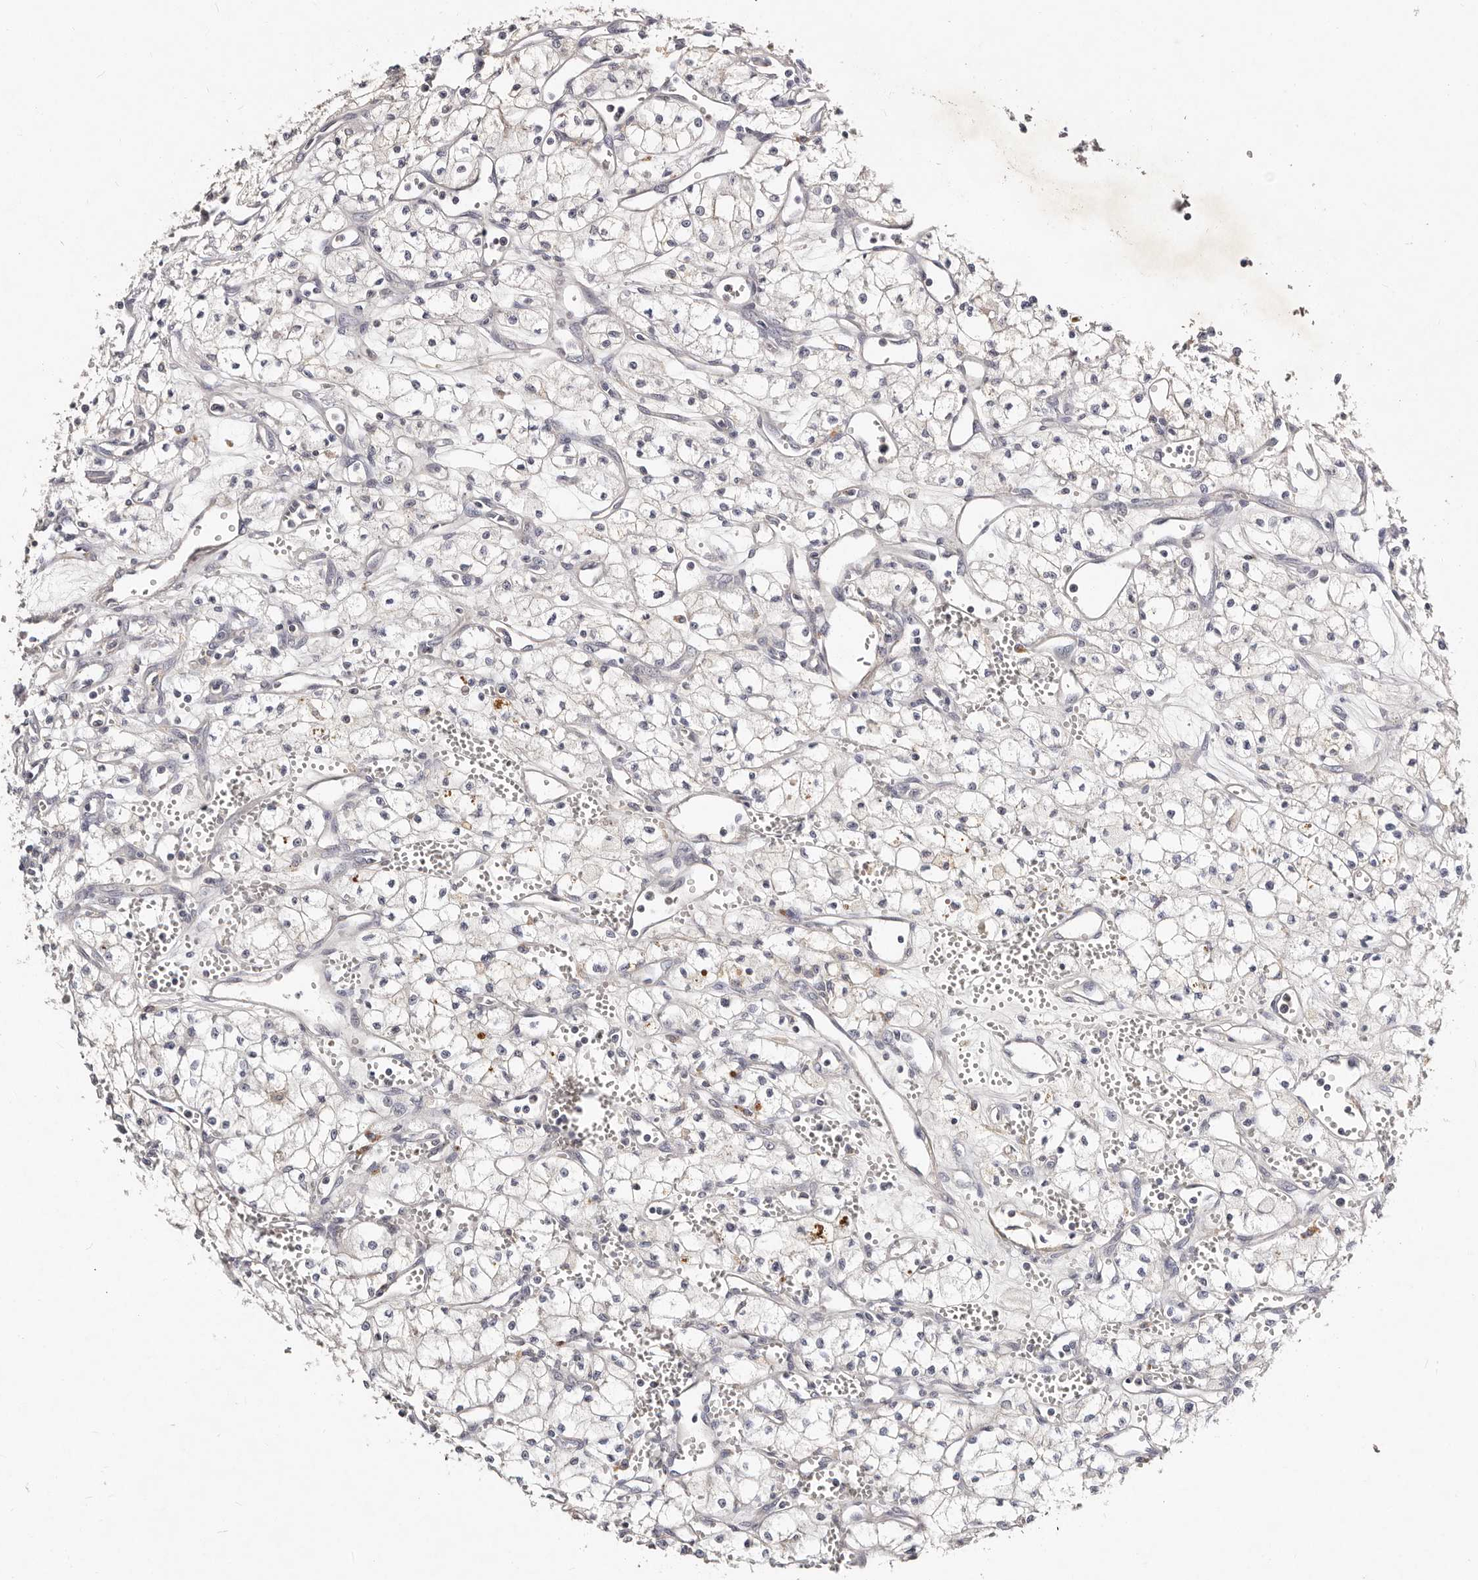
{"staining": {"intensity": "negative", "quantity": "none", "location": "none"}, "tissue": "renal cancer", "cell_type": "Tumor cells", "image_type": "cancer", "snomed": [{"axis": "morphology", "description": "Adenocarcinoma, NOS"}, {"axis": "topography", "description": "Kidney"}], "caption": "Tumor cells show no significant expression in adenocarcinoma (renal). (DAB immunohistochemistry (IHC) visualized using brightfield microscopy, high magnification).", "gene": "MRPS33", "patient": {"sex": "male", "age": 59}}